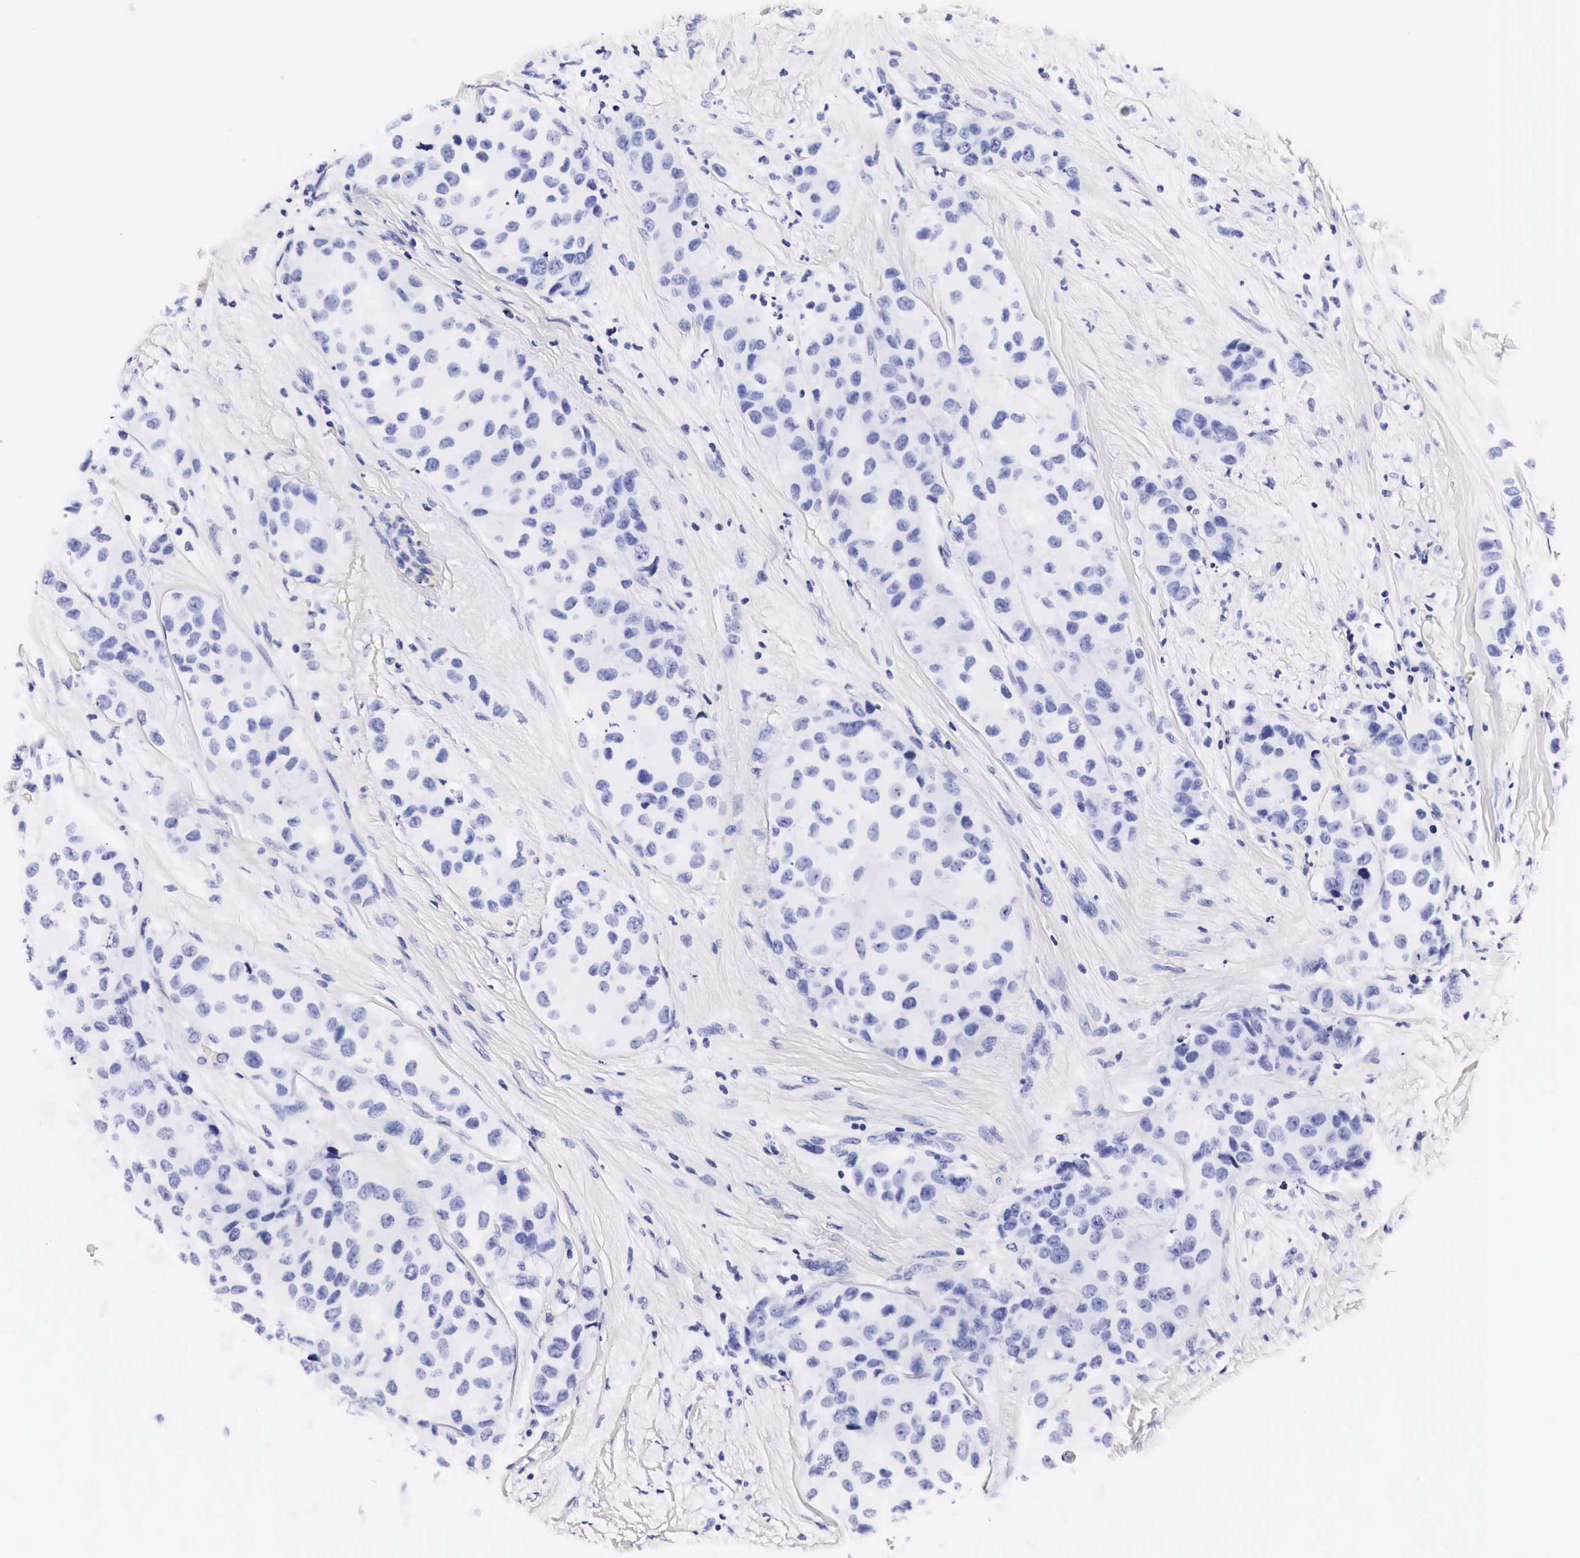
{"staining": {"intensity": "negative", "quantity": "none", "location": "none"}, "tissue": "breast cancer", "cell_type": "Tumor cells", "image_type": "cancer", "snomed": [{"axis": "morphology", "description": "Duct carcinoma"}, {"axis": "topography", "description": "Breast"}], "caption": "An IHC photomicrograph of breast cancer is shown. There is no staining in tumor cells of breast cancer.", "gene": "EGFR", "patient": {"sex": "female", "age": 68}}